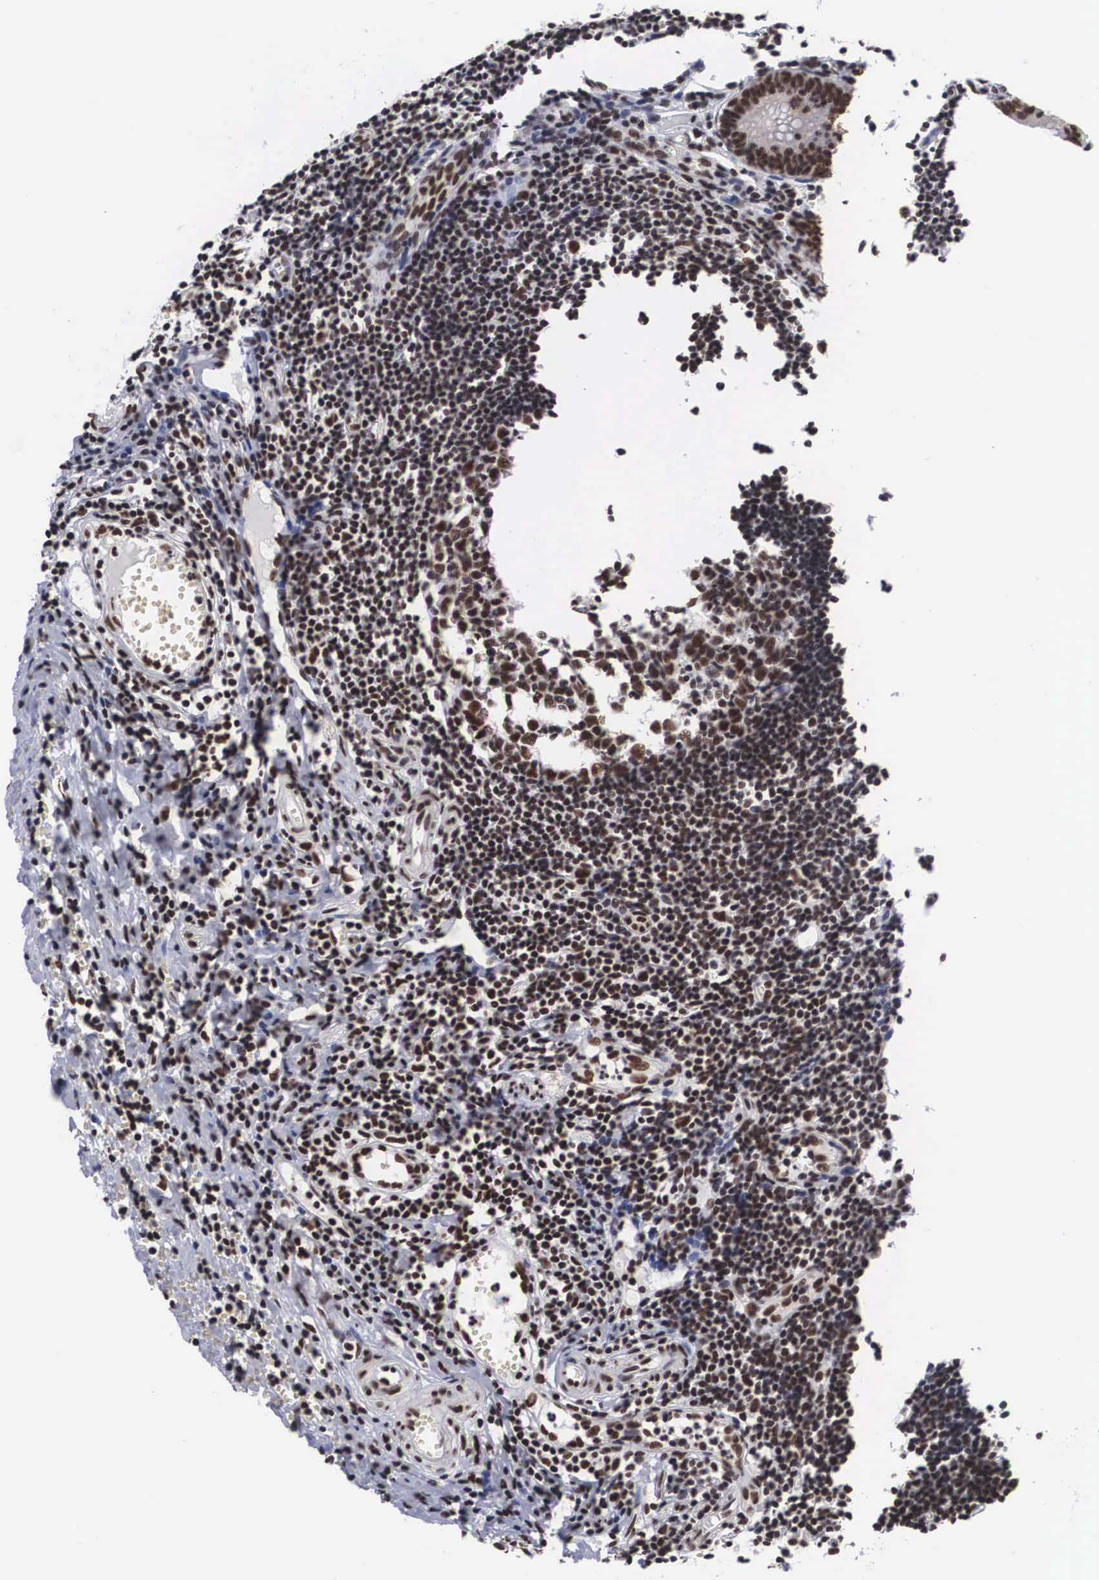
{"staining": {"intensity": "moderate", "quantity": ">75%", "location": "nuclear"}, "tissue": "appendix", "cell_type": "Glandular cells", "image_type": "normal", "snomed": [{"axis": "morphology", "description": "Normal tissue, NOS"}, {"axis": "topography", "description": "Appendix"}], "caption": "Immunohistochemistry (IHC) photomicrograph of normal appendix: human appendix stained using immunohistochemistry exhibits medium levels of moderate protein expression localized specifically in the nuclear of glandular cells, appearing as a nuclear brown color.", "gene": "ACIN1", "patient": {"sex": "female", "age": 19}}